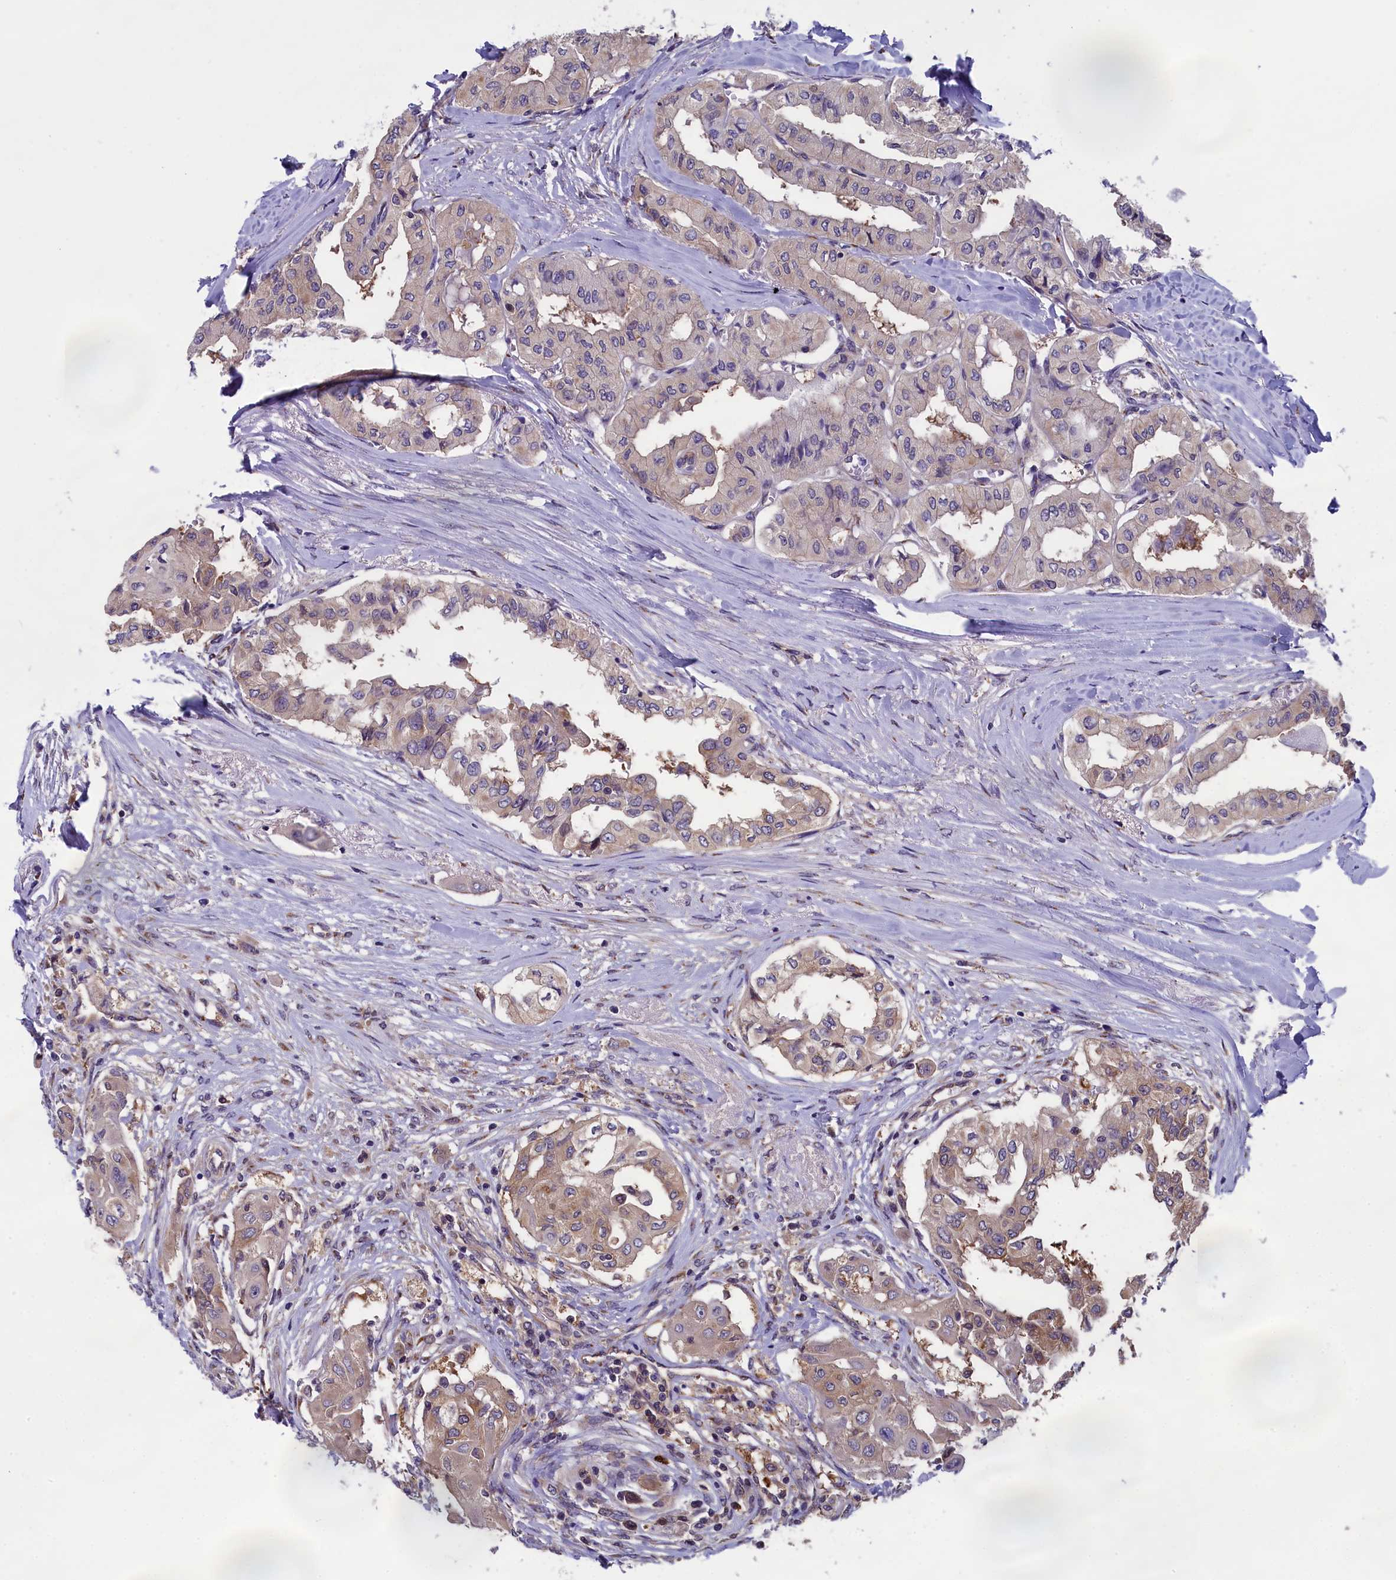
{"staining": {"intensity": "weak", "quantity": "25%-75%", "location": "cytoplasmic/membranous"}, "tissue": "thyroid cancer", "cell_type": "Tumor cells", "image_type": "cancer", "snomed": [{"axis": "morphology", "description": "Papillary adenocarcinoma, NOS"}, {"axis": "topography", "description": "Thyroid gland"}], "caption": "The photomicrograph displays a brown stain indicating the presence of a protein in the cytoplasmic/membranous of tumor cells in thyroid cancer.", "gene": "ABCC8", "patient": {"sex": "female", "age": 59}}